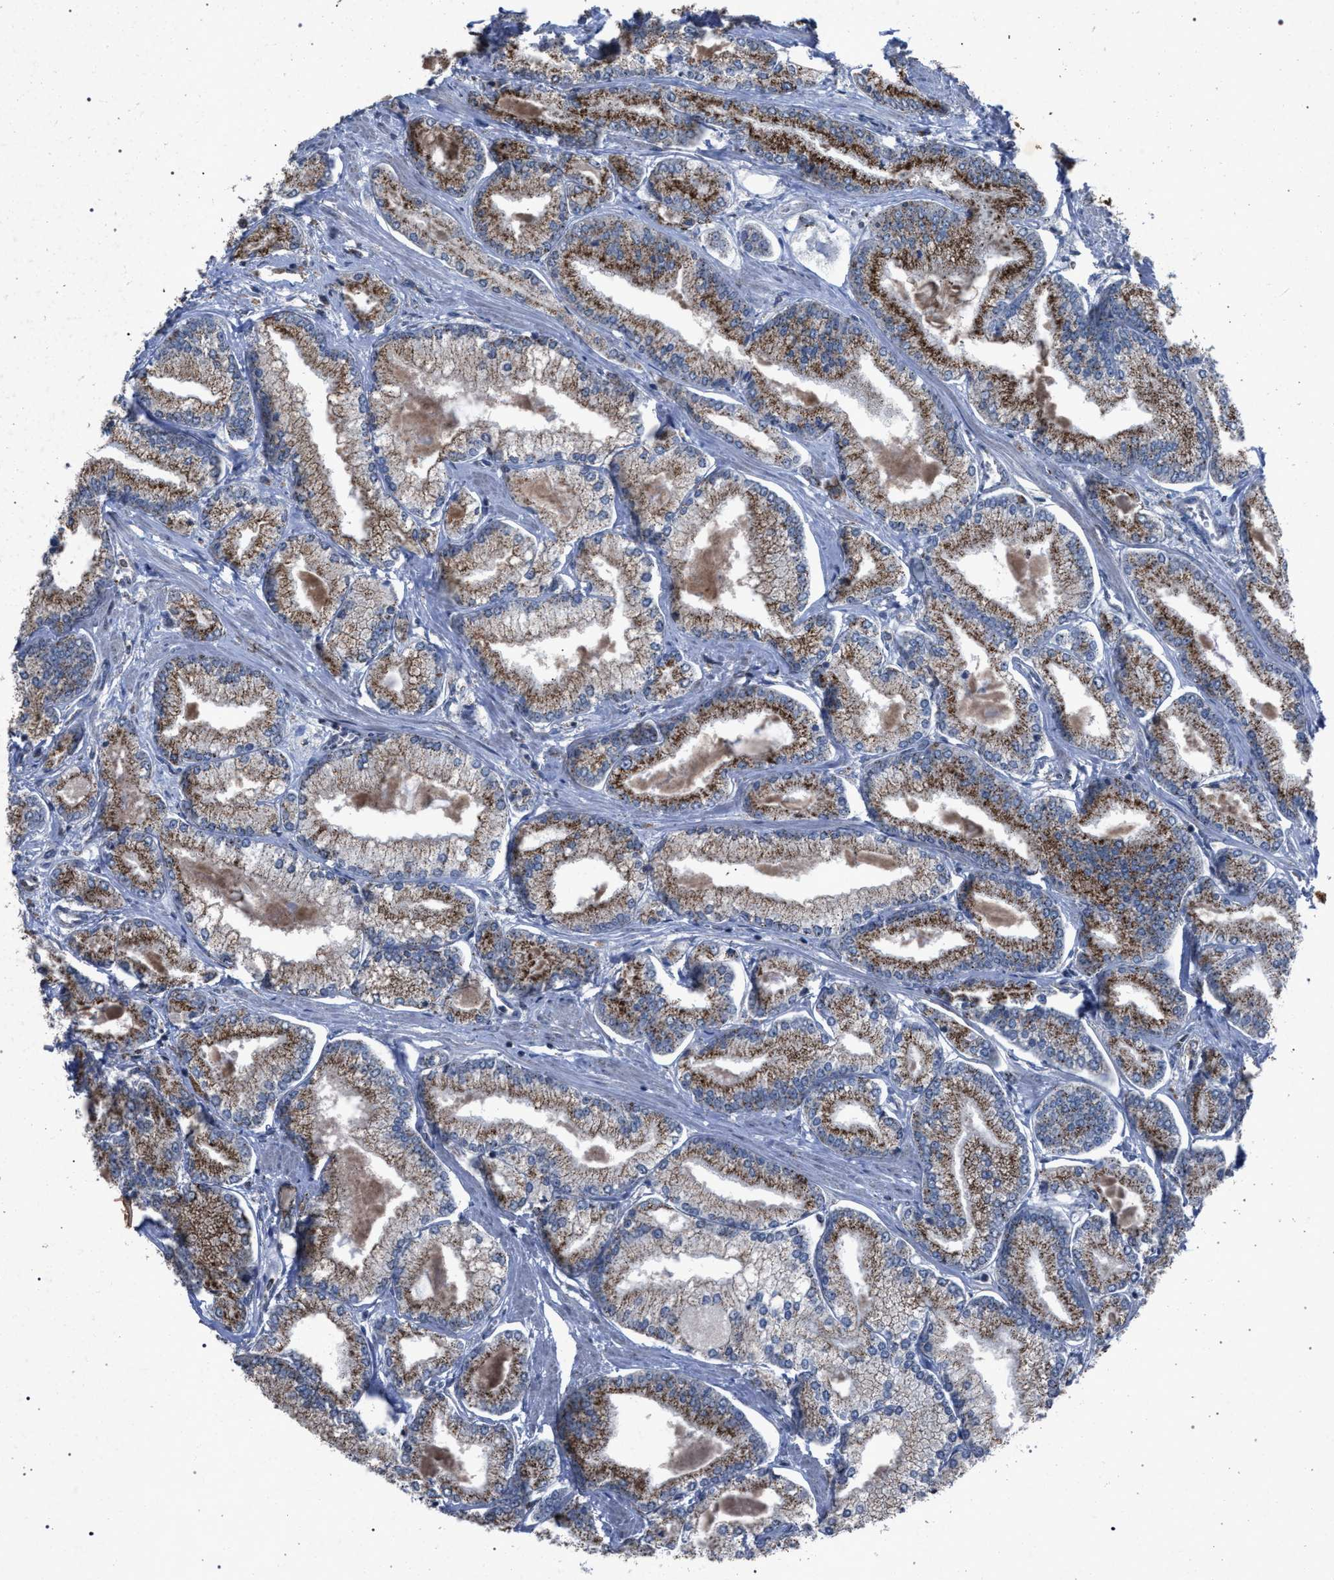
{"staining": {"intensity": "moderate", "quantity": ">75%", "location": "cytoplasmic/membranous"}, "tissue": "prostate cancer", "cell_type": "Tumor cells", "image_type": "cancer", "snomed": [{"axis": "morphology", "description": "Adenocarcinoma, Low grade"}, {"axis": "topography", "description": "Prostate"}], "caption": "DAB (3,3'-diaminobenzidine) immunohistochemical staining of human prostate low-grade adenocarcinoma demonstrates moderate cytoplasmic/membranous protein positivity in approximately >75% of tumor cells.", "gene": "HSD17B4", "patient": {"sex": "male", "age": 52}}